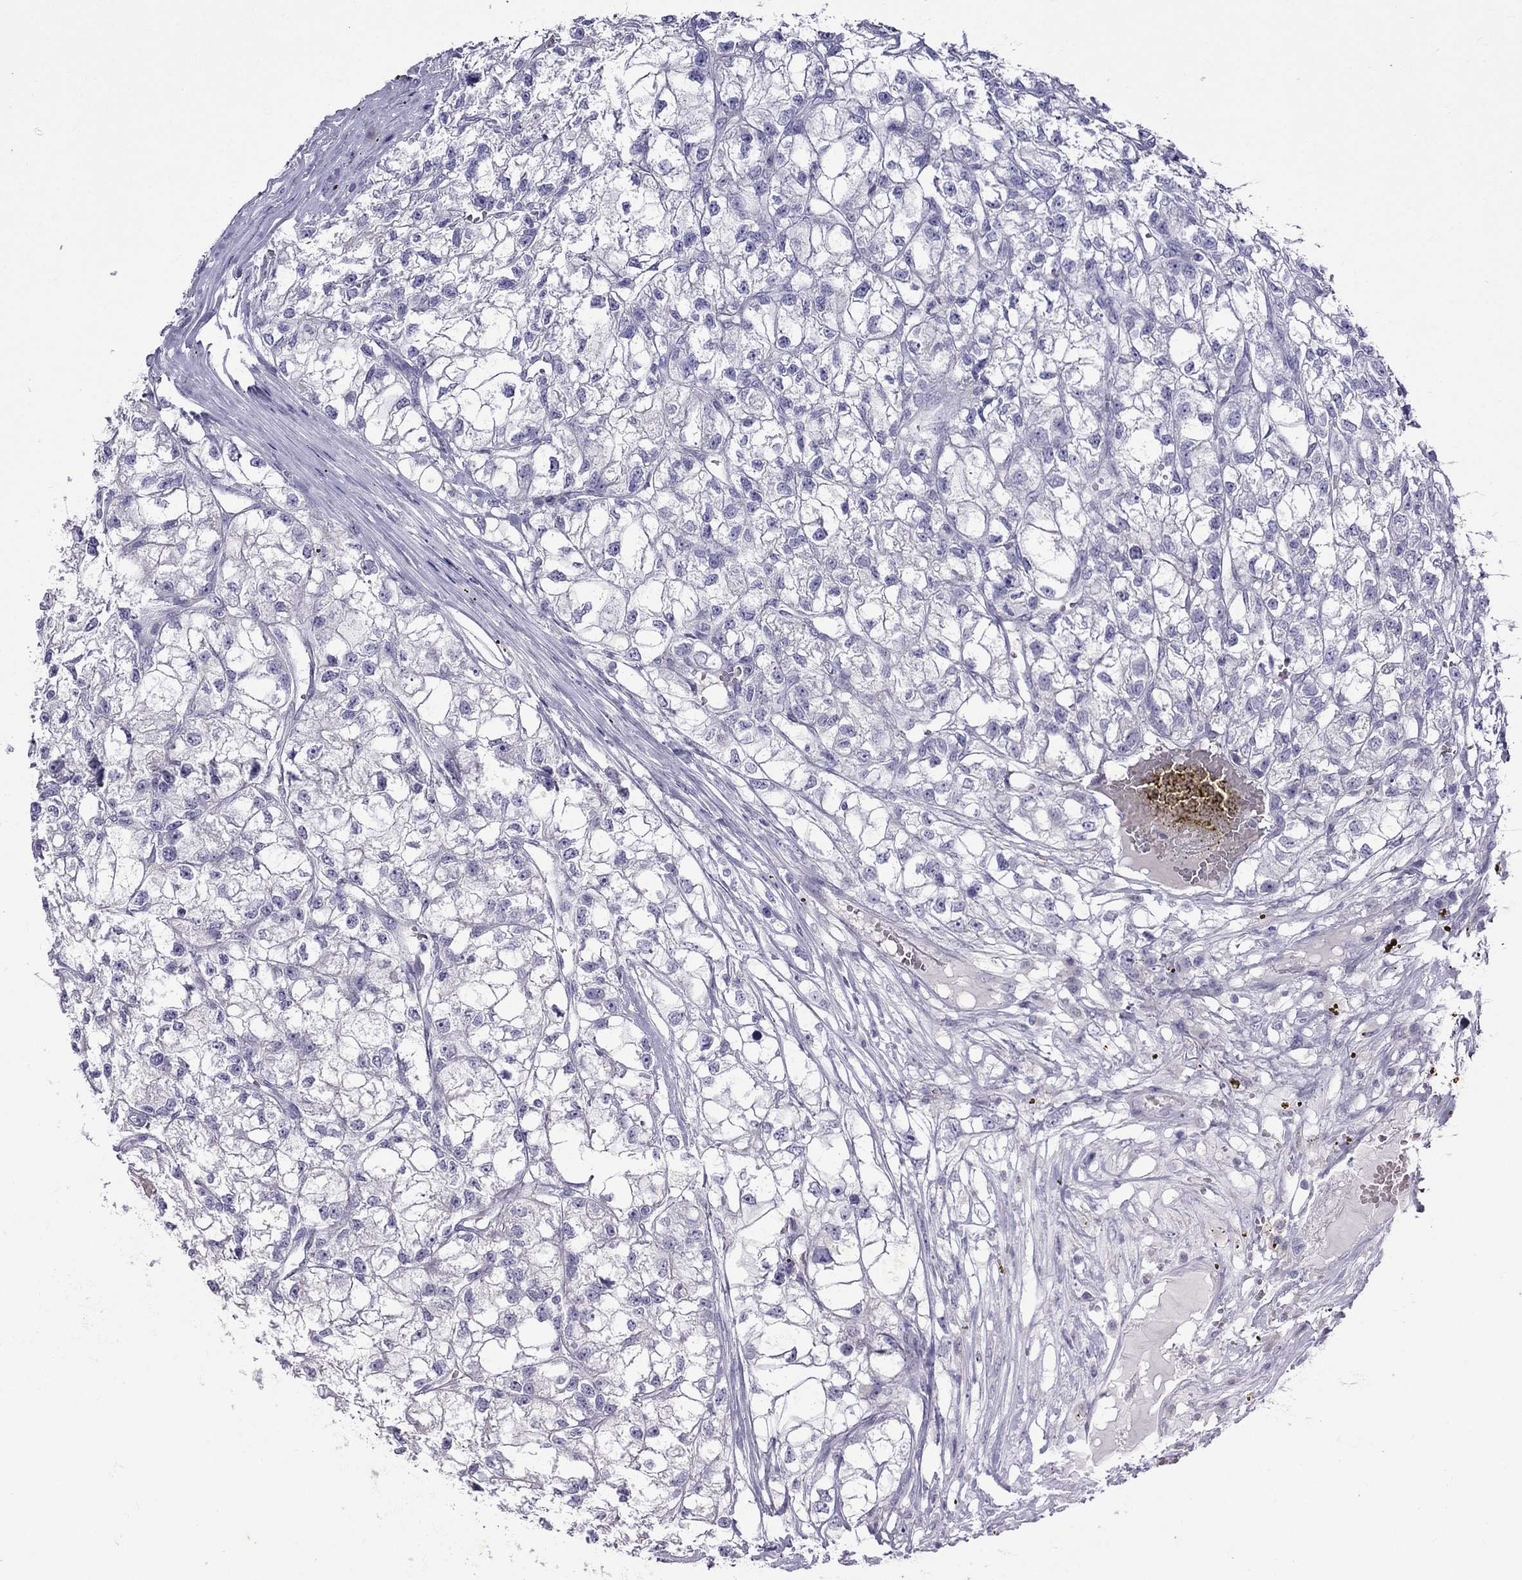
{"staining": {"intensity": "negative", "quantity": "none", "location": "none"}, "tissue": "renal cancer", "cell_type": "Tumor cells", "image_type": "cancer", "snomed": [{"axis": "morphology", "description": "Adenocarcinoma, NOS"}, {"axis": "topography", "description": "Kidney"}], "caption": "IHC of renal cancer exhibits no positivity in tumor cells.", "gene": "TDRD1", "patient": {"sex": "male", "age": 56}}